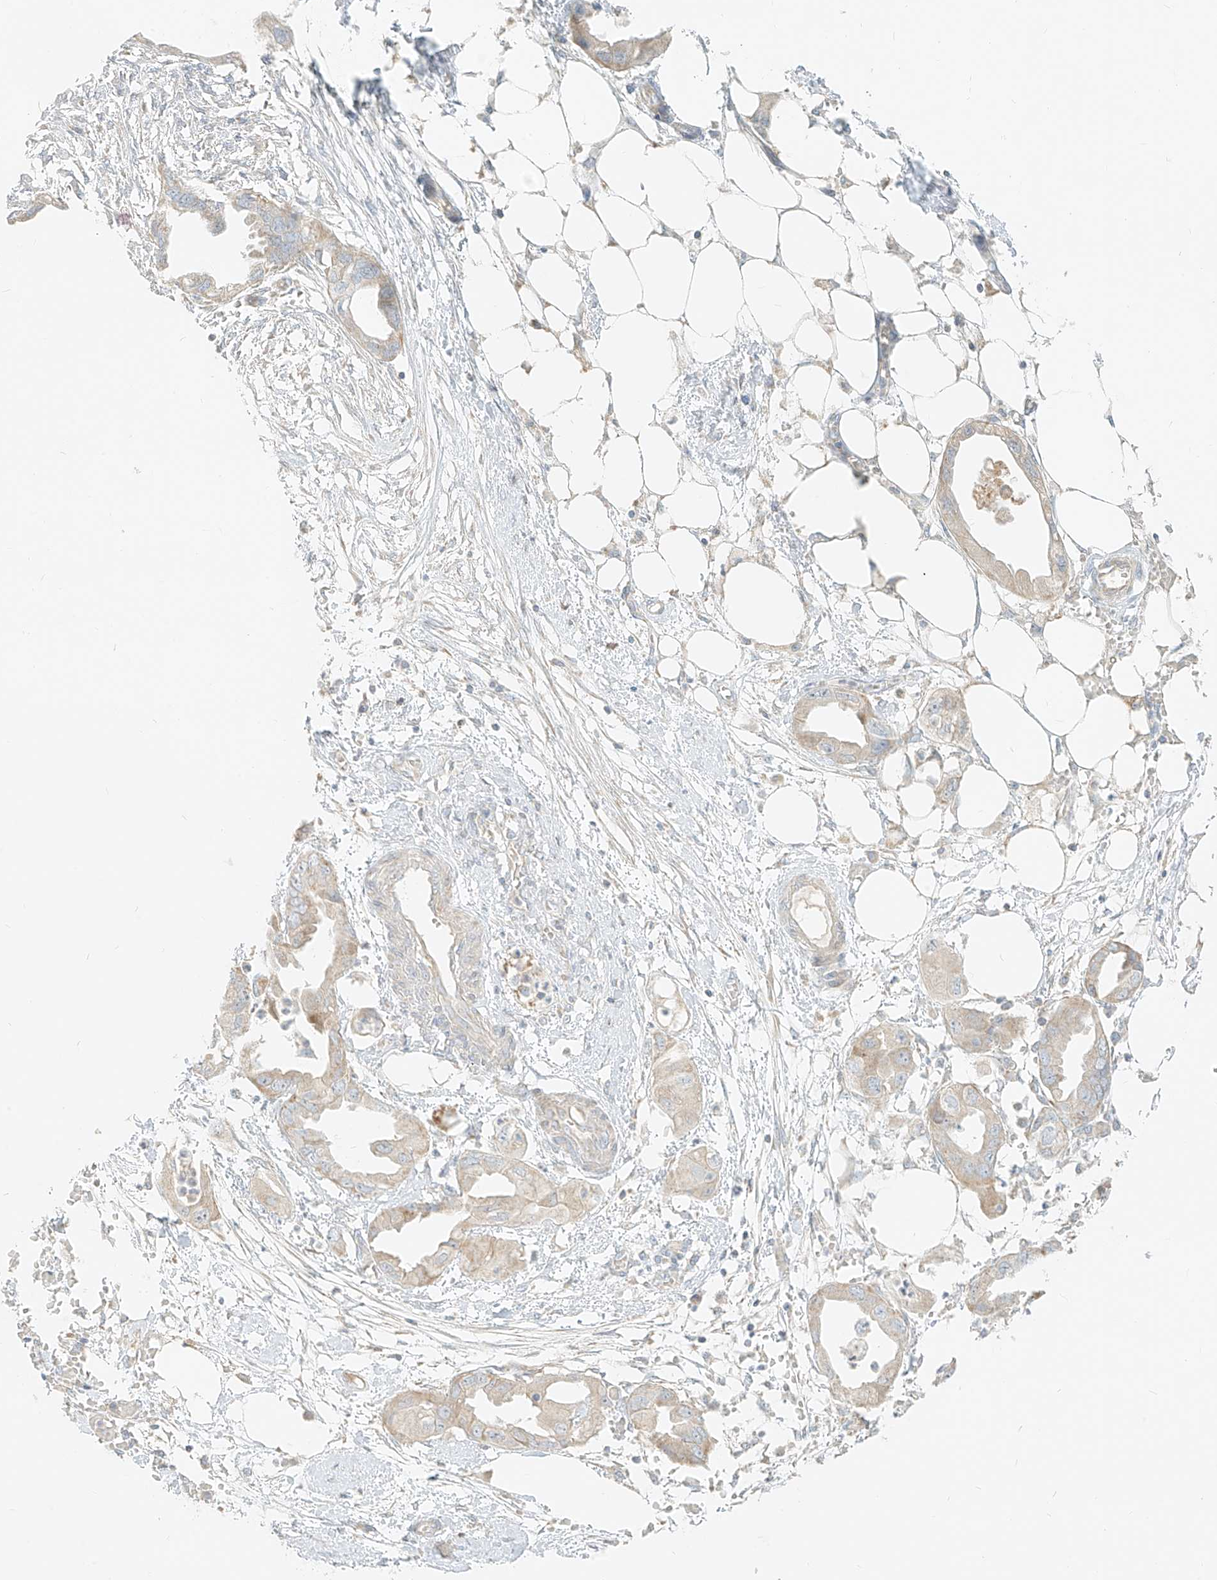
{"staining": {"intensity": "weak", "quantity": "<25%", "location": "cytoplasmic/membranous"}, "tissue": "endometrial cancer", "cell_type": "Tumor cells", "image_type": "cancer", "snomed": [{"axis": "morphology", "description": "Adenocarcinoma, NOS"}, {"axis": "morphology", "description": "Adenocarcinoma, metastatic, NOS"}, {"axis": "topography", "description": "Adipose tissue"}, {"axis": "topography", "description": "Endometrium"}], "caption": "Image shows no significant protein positivity in tumor cells of endometrial cancer (adenocarcinoma).", "gene": "ZIM3", "patient": {"sex": "female", "age": 67}}